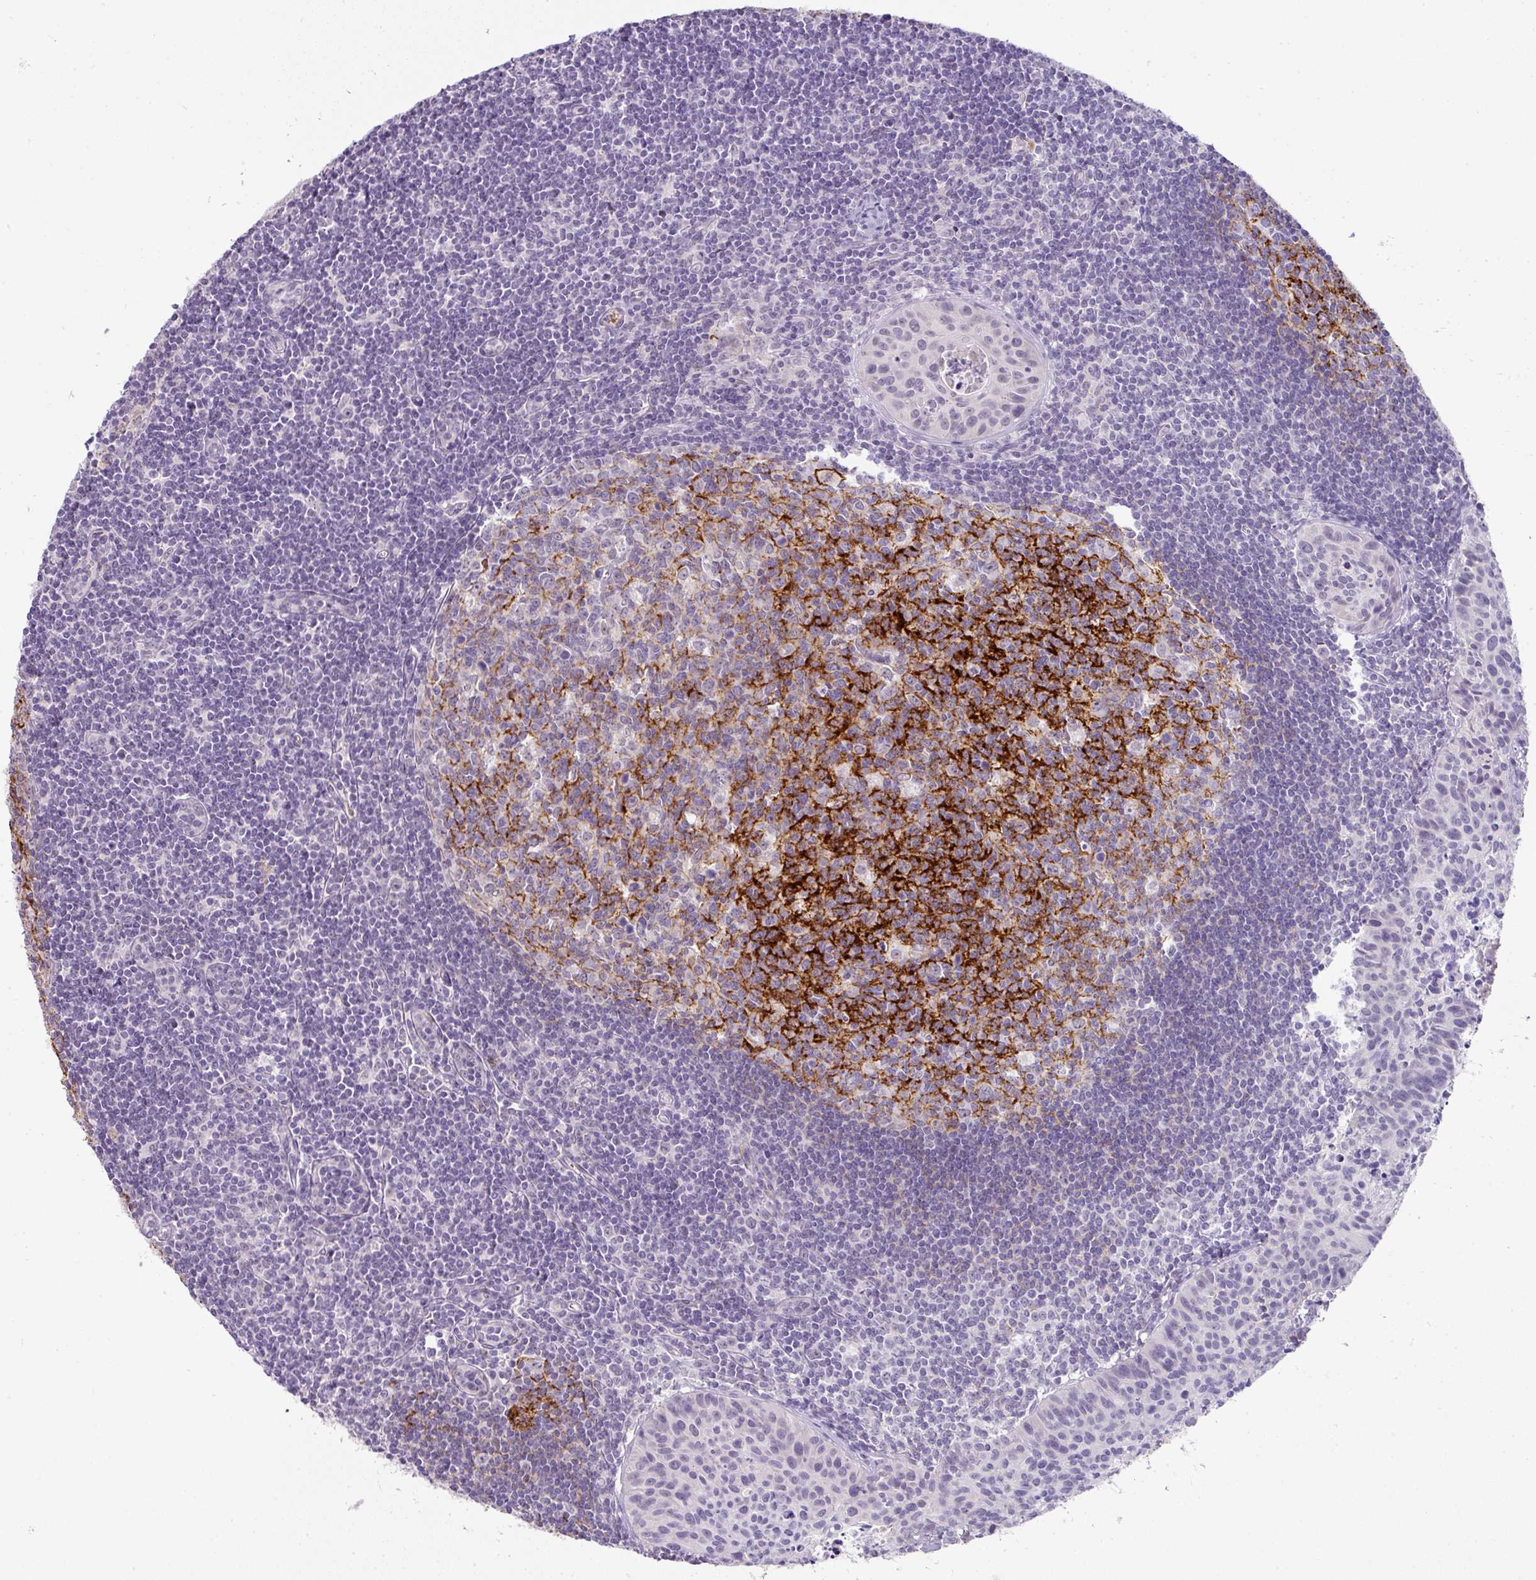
{"staining": {"intensity": "strong", "quantity": "<25%", "location": "cytoplasmic/membranous"}, "tissue": "lymph node", "cell_type": "Germinal center cells", "image_type": "normal", "snomed": [{"axis": "morphology", "description": "Normal tissue, NOS"}, {"axis": "topography", "description": "Lymph node"}], "caption": "A medium amount of strong cytoplasmic/membranous staining is appreciated in approximately <25% of germinal center cells in normal lymph node.", "gene": "FGF17", "patient": {"sex": "female", "age": 29}}